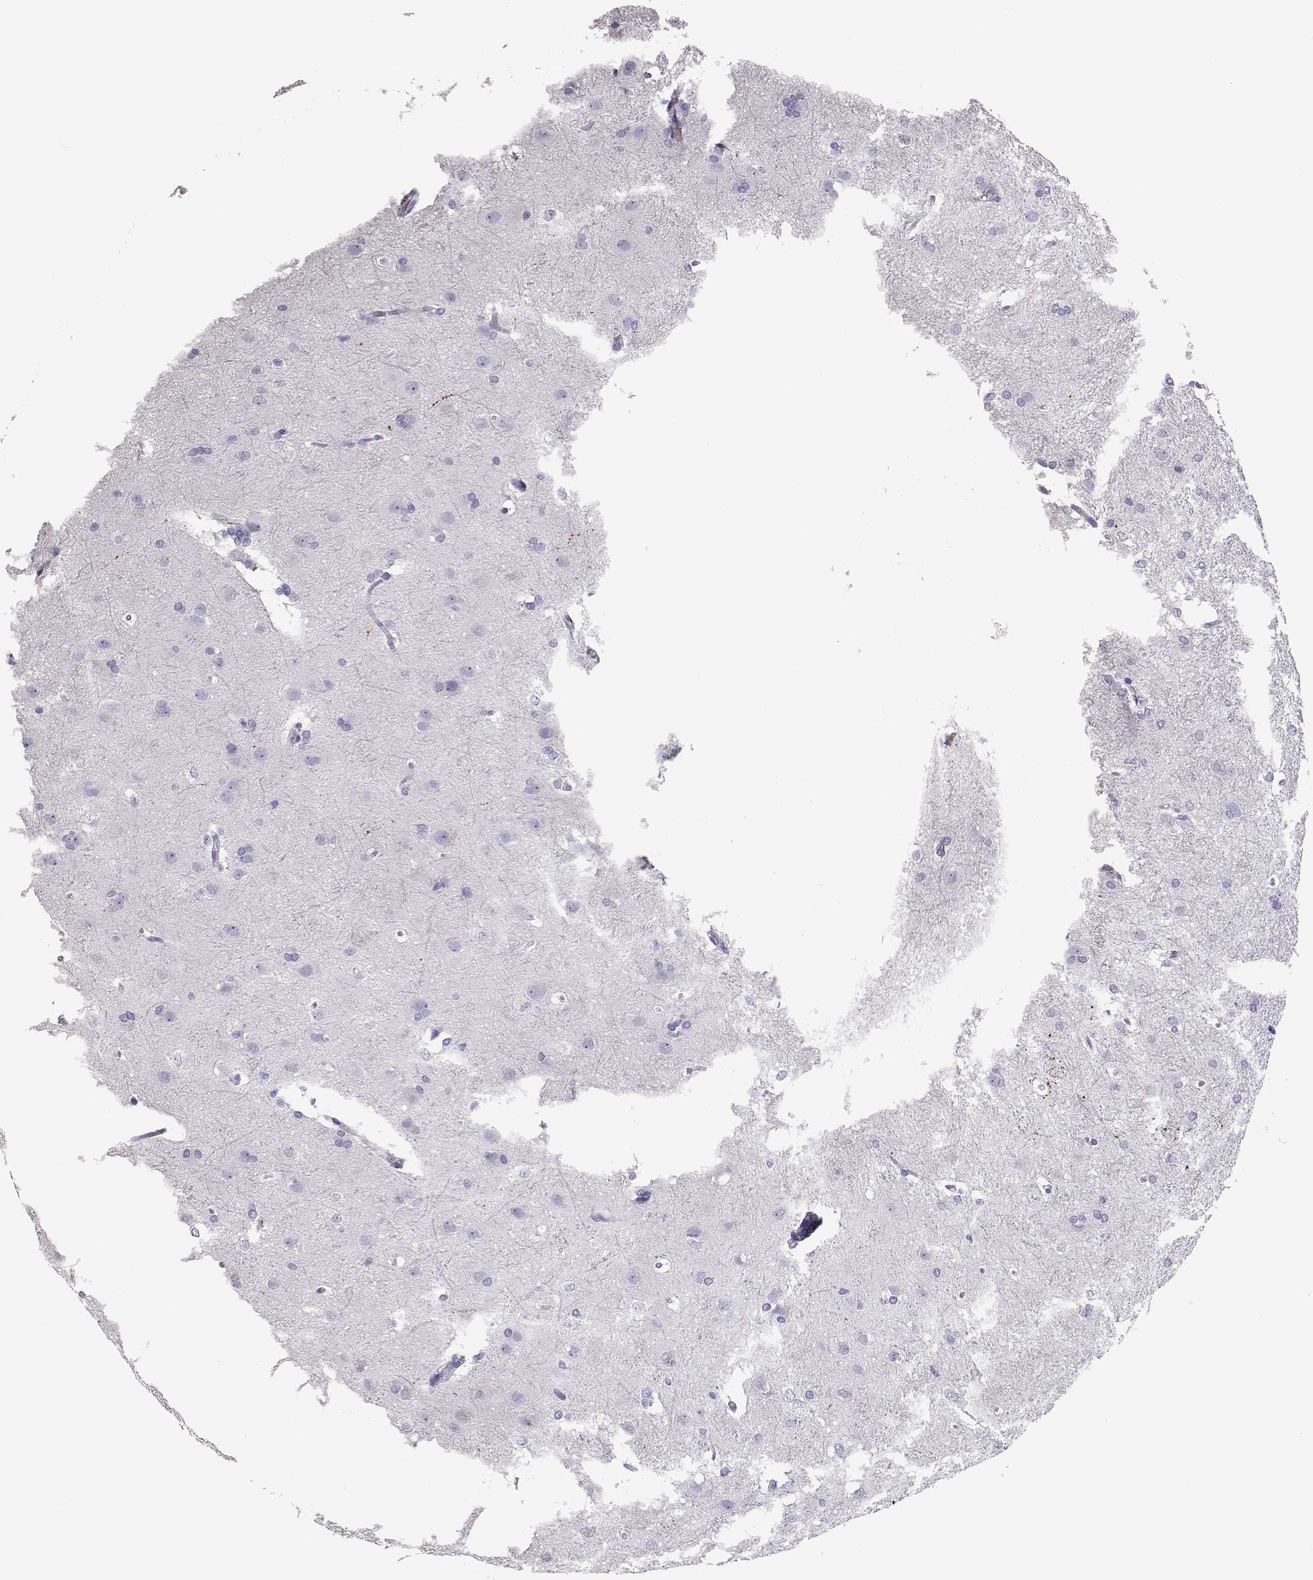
{"staining": {"intensity": "negative", "quantity": "none", "location": "none"}, "tissue": "glioma", "cell_type": "Tumor cells", "image_type": "cancer", "snomed": [{"axis": "morphology", "description": "Glioma, malignant, High grade"}, {"axis": "topography", "description": "Brain"}], "caption": "Immunohistochemical staining of human glioma exhibits no significant expression in tumor cells. (Immunohistochemistry, brightfield microscopy, high magnification).", "gene": "PMCH", "patient": {"sex": "male", "age": 68}}